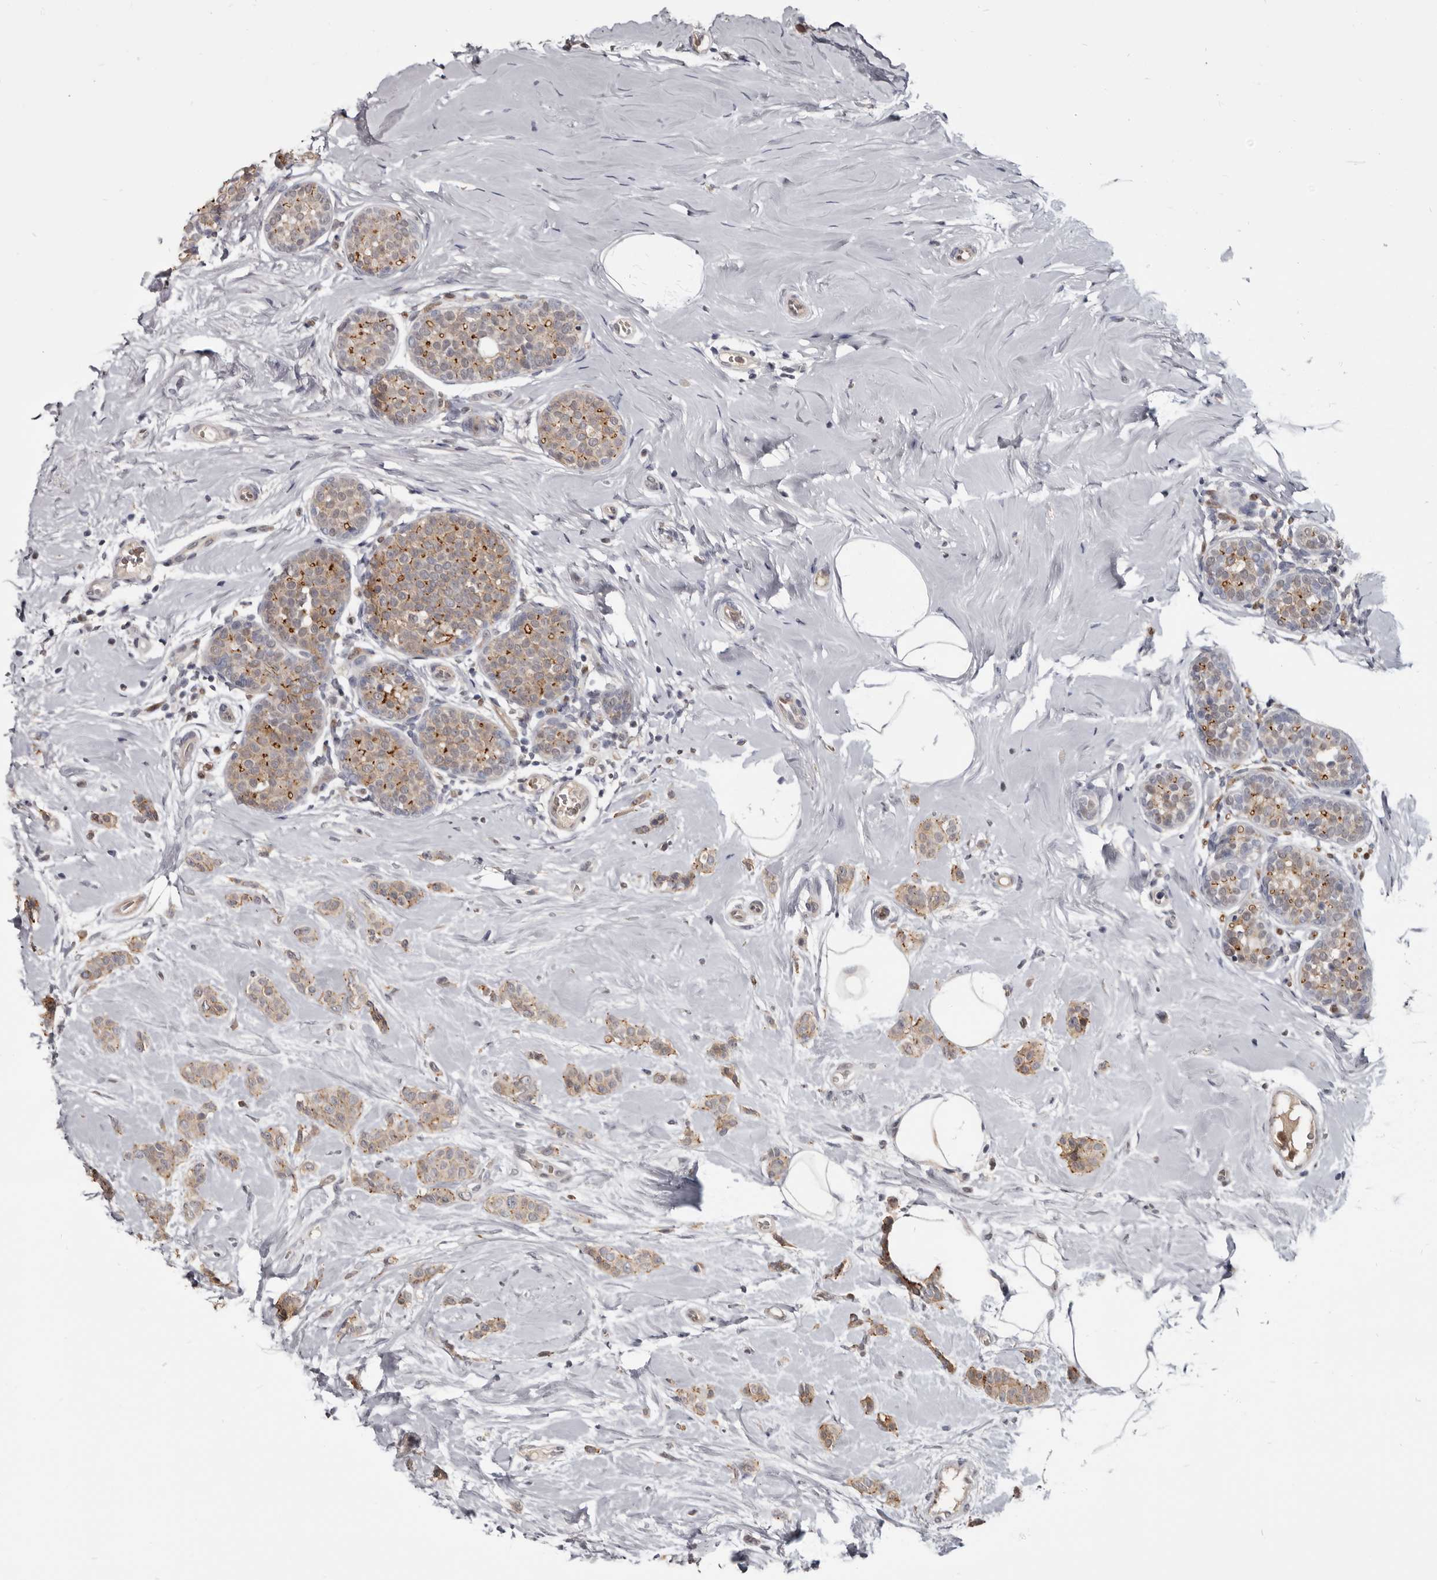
{"staining": {"intensity": "moderate", "quantity": "25%-75%", "location": "cytoplasmic/membranous"}, "tissue": "breast cancer", "cell_type": "Tumor cells", "image_type": "cancer", "snomed": [{"axis": "morphology", "description": "Lobular carcinoma, in situ"}, {"axis": "morphology", "description": "Lobular carcinoma"}, {"axis": "topography", "description": "Breast"}], "caption": "Human breast lobular carcinoma stained with a brown dye exhibits moderate cytoplasmic/membranous positive expression in approximately 25%-75% of tumor cells.", "gene": "CGN", "patient": {"sex": "female", "age": 41}}